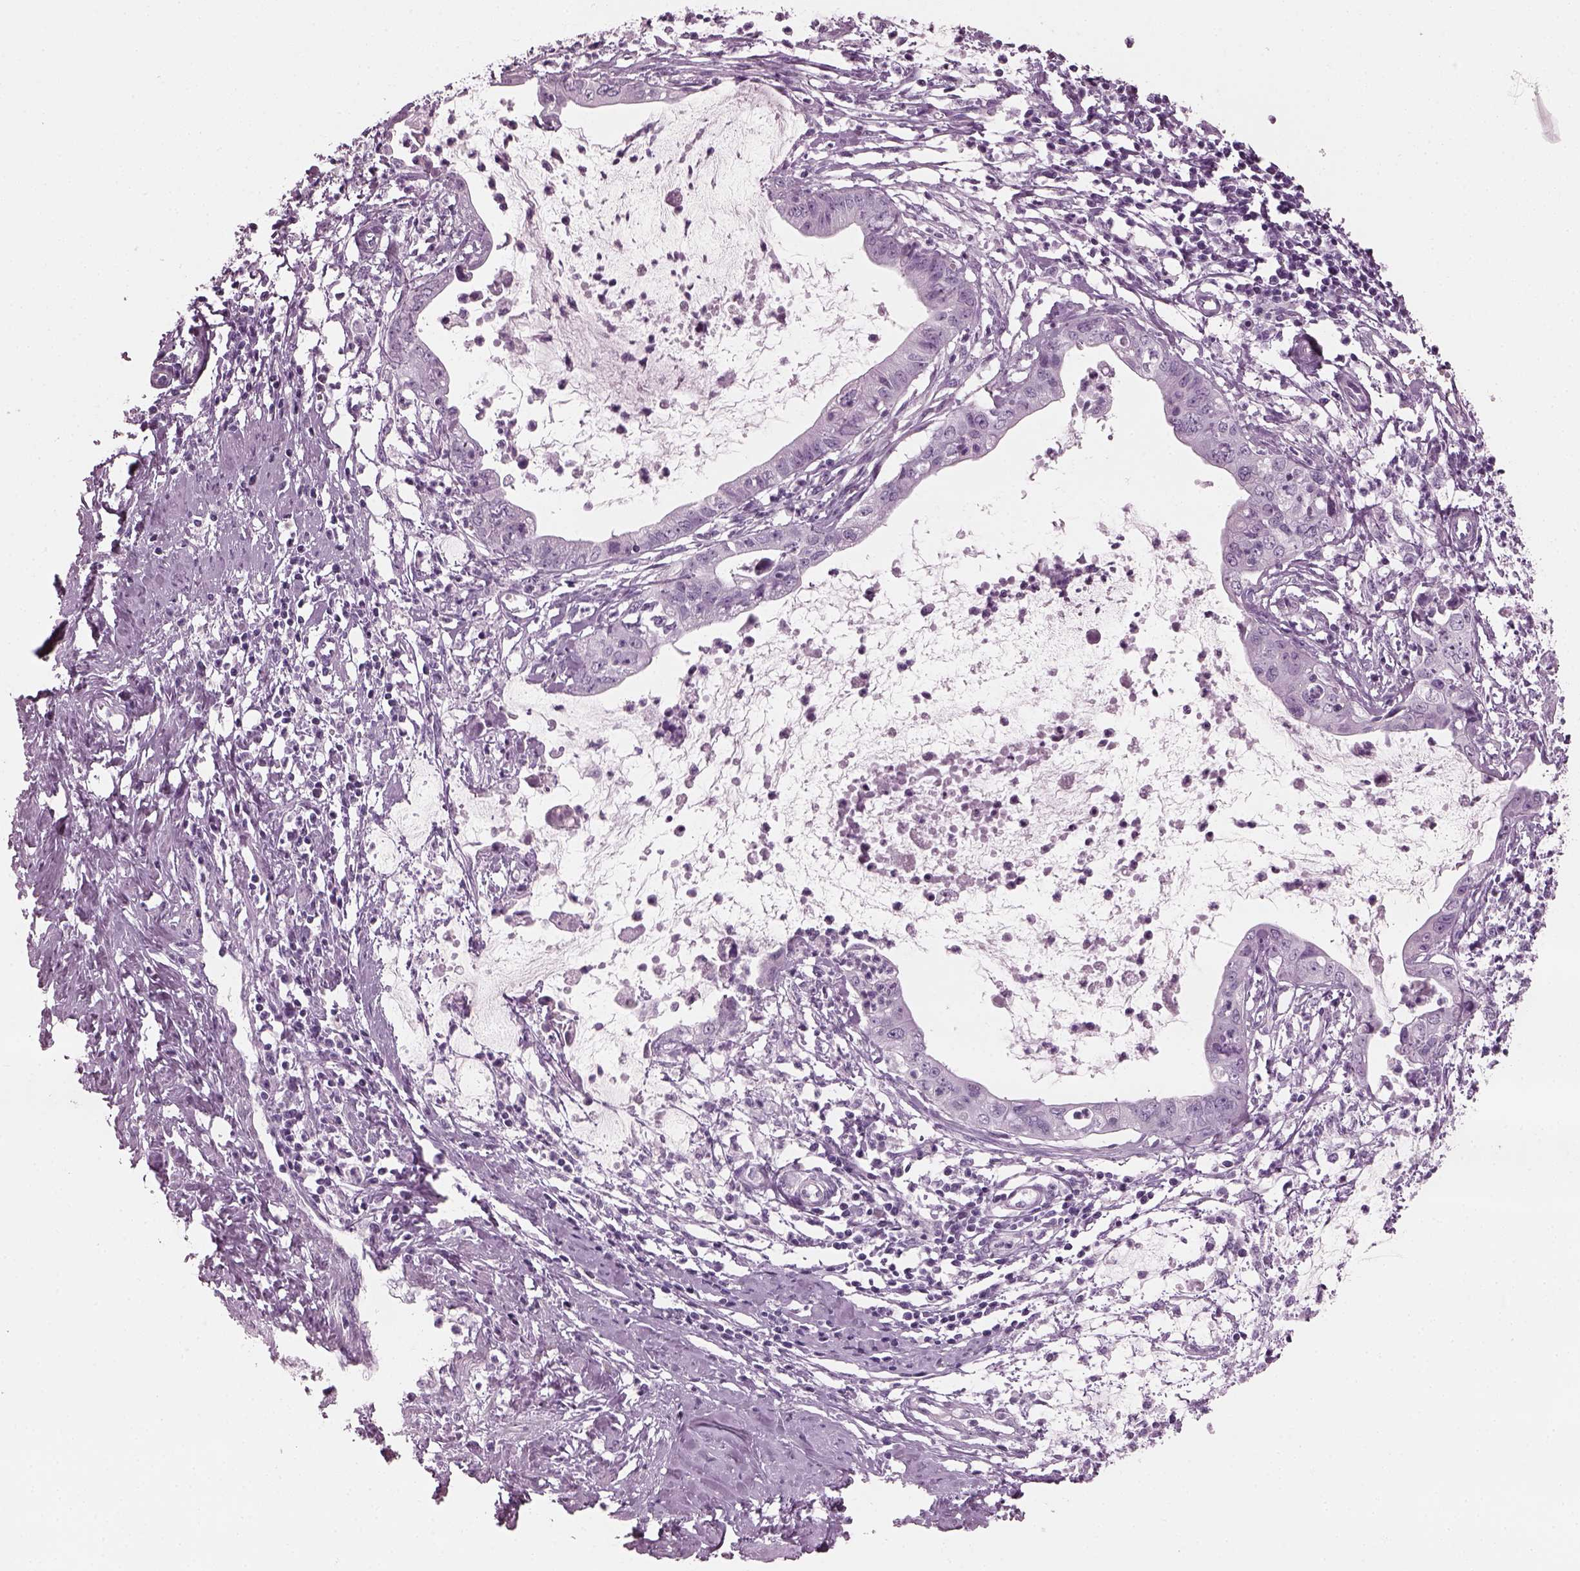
{"staining": {"intensity": "negative", "quantity": "none", "location": "none"}, "tissue": "cervical cancer", "cell_type": "Tumor cells", "image_type": "cancer", "snomed": [{"axis": "morphology", "description": "Normal tissue, NOS"}, {"axis": "morphology", "description": "Adenocarcinoma, NOS"}, {"axis": "topography", "description": "Cervix"}], "caption": "IHC histopathology image of human cervical cancer stained for a protein (brown), which reveals no positivity in tumor cells.", "gene": "PDC", "patient": {"sex": "female", "age": 38}}